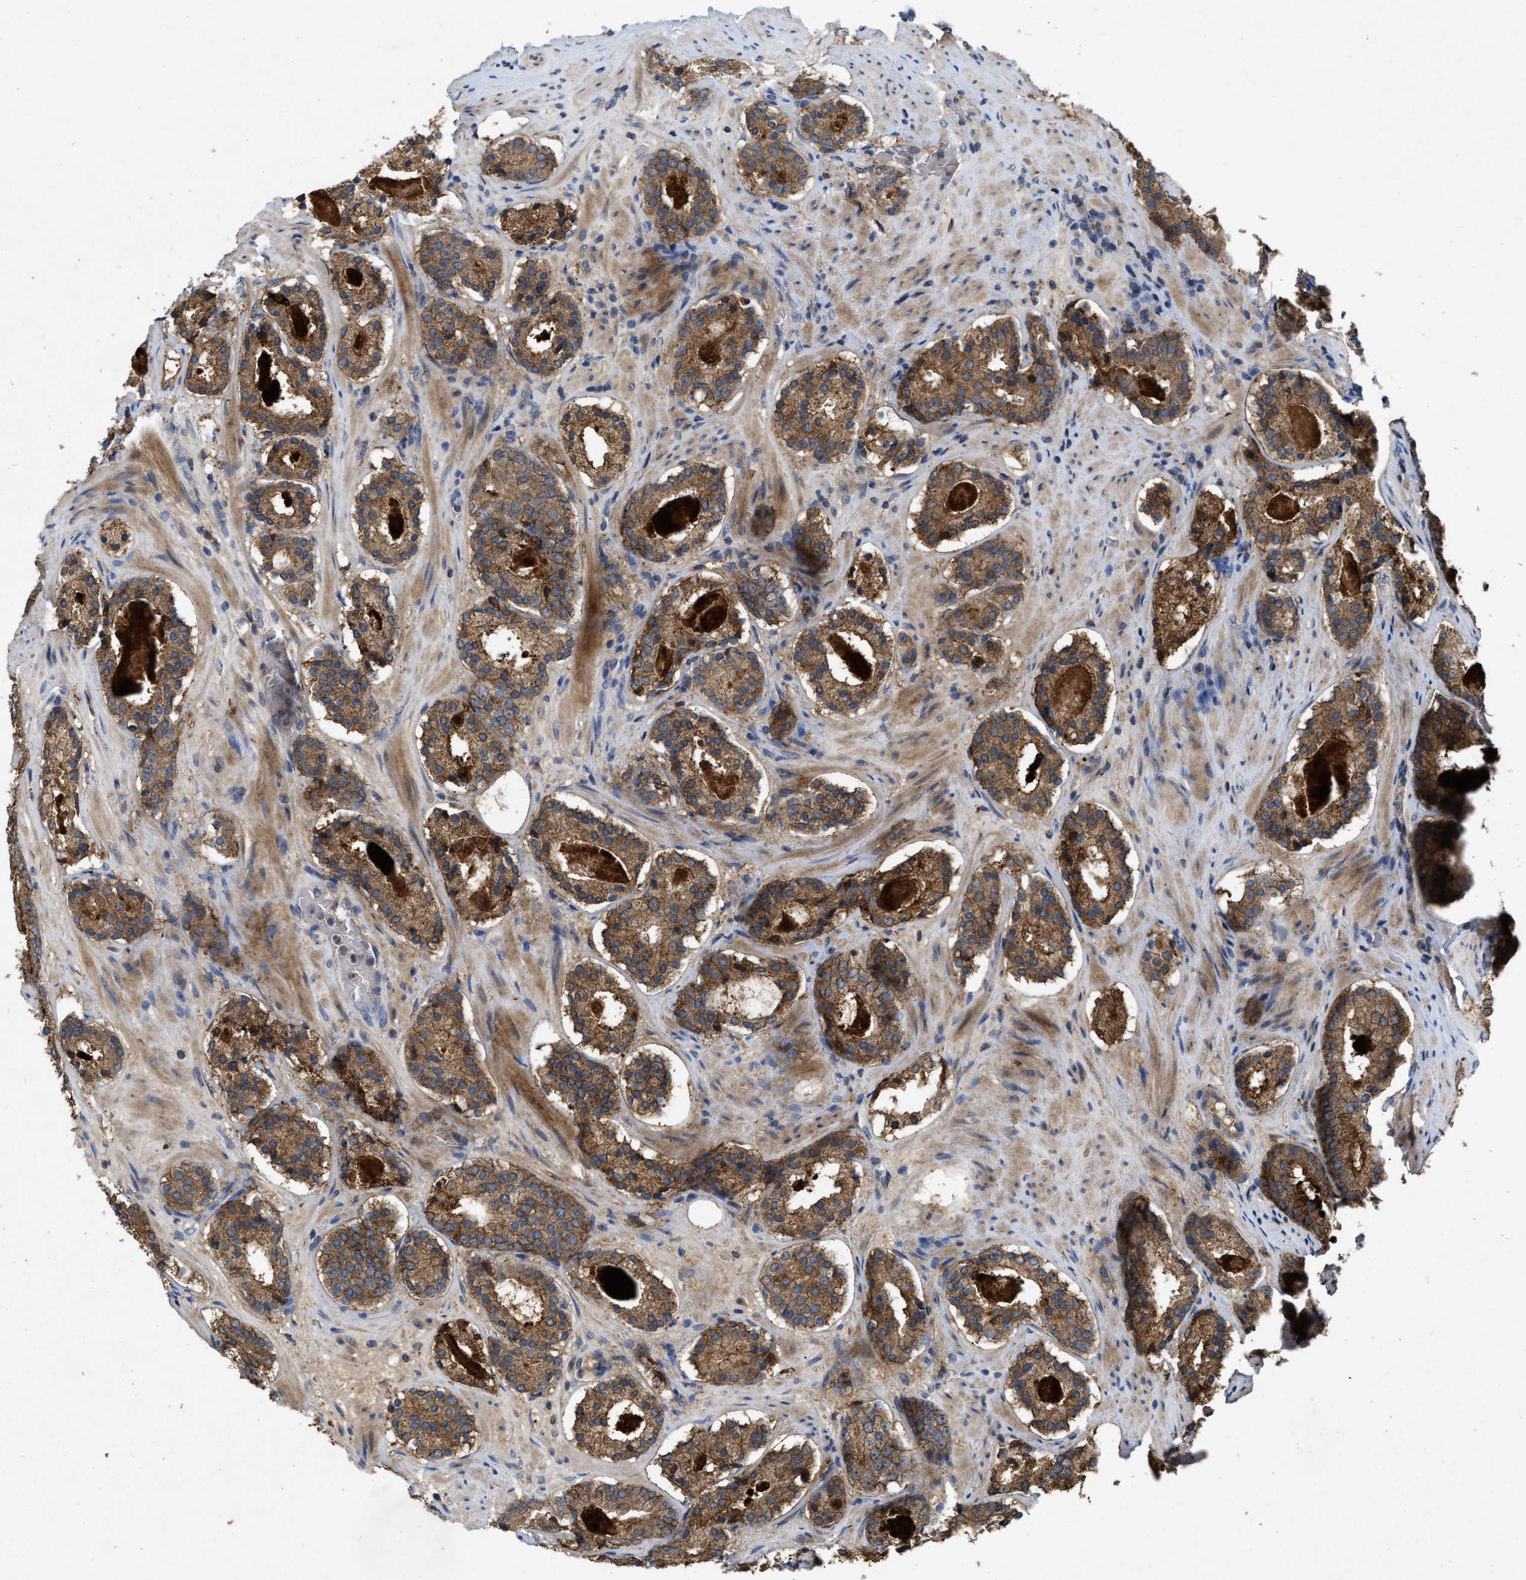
{"staining": {"intensity": "strong", "quantity": ">75%", "location": "cytoplasmic/membranous"}, "tissue": "prostate cancer", "cell_type": "Tumor cells", "image_type": "cancer", "snomed": [{"axis": "morphology", "description": "Adenocarcinoma, Low grade"}, {"axis": "topography", "description": "Prostate"}], "caption": "The photomicrograph reveals immunohistochemical staining of prostate cancer. There is strong cytoplasmic/membranous expression is identified in approximately >75% of tumor cells.", "gene": "LPAR2", "patient": {"sex": "male", "age": 69}}